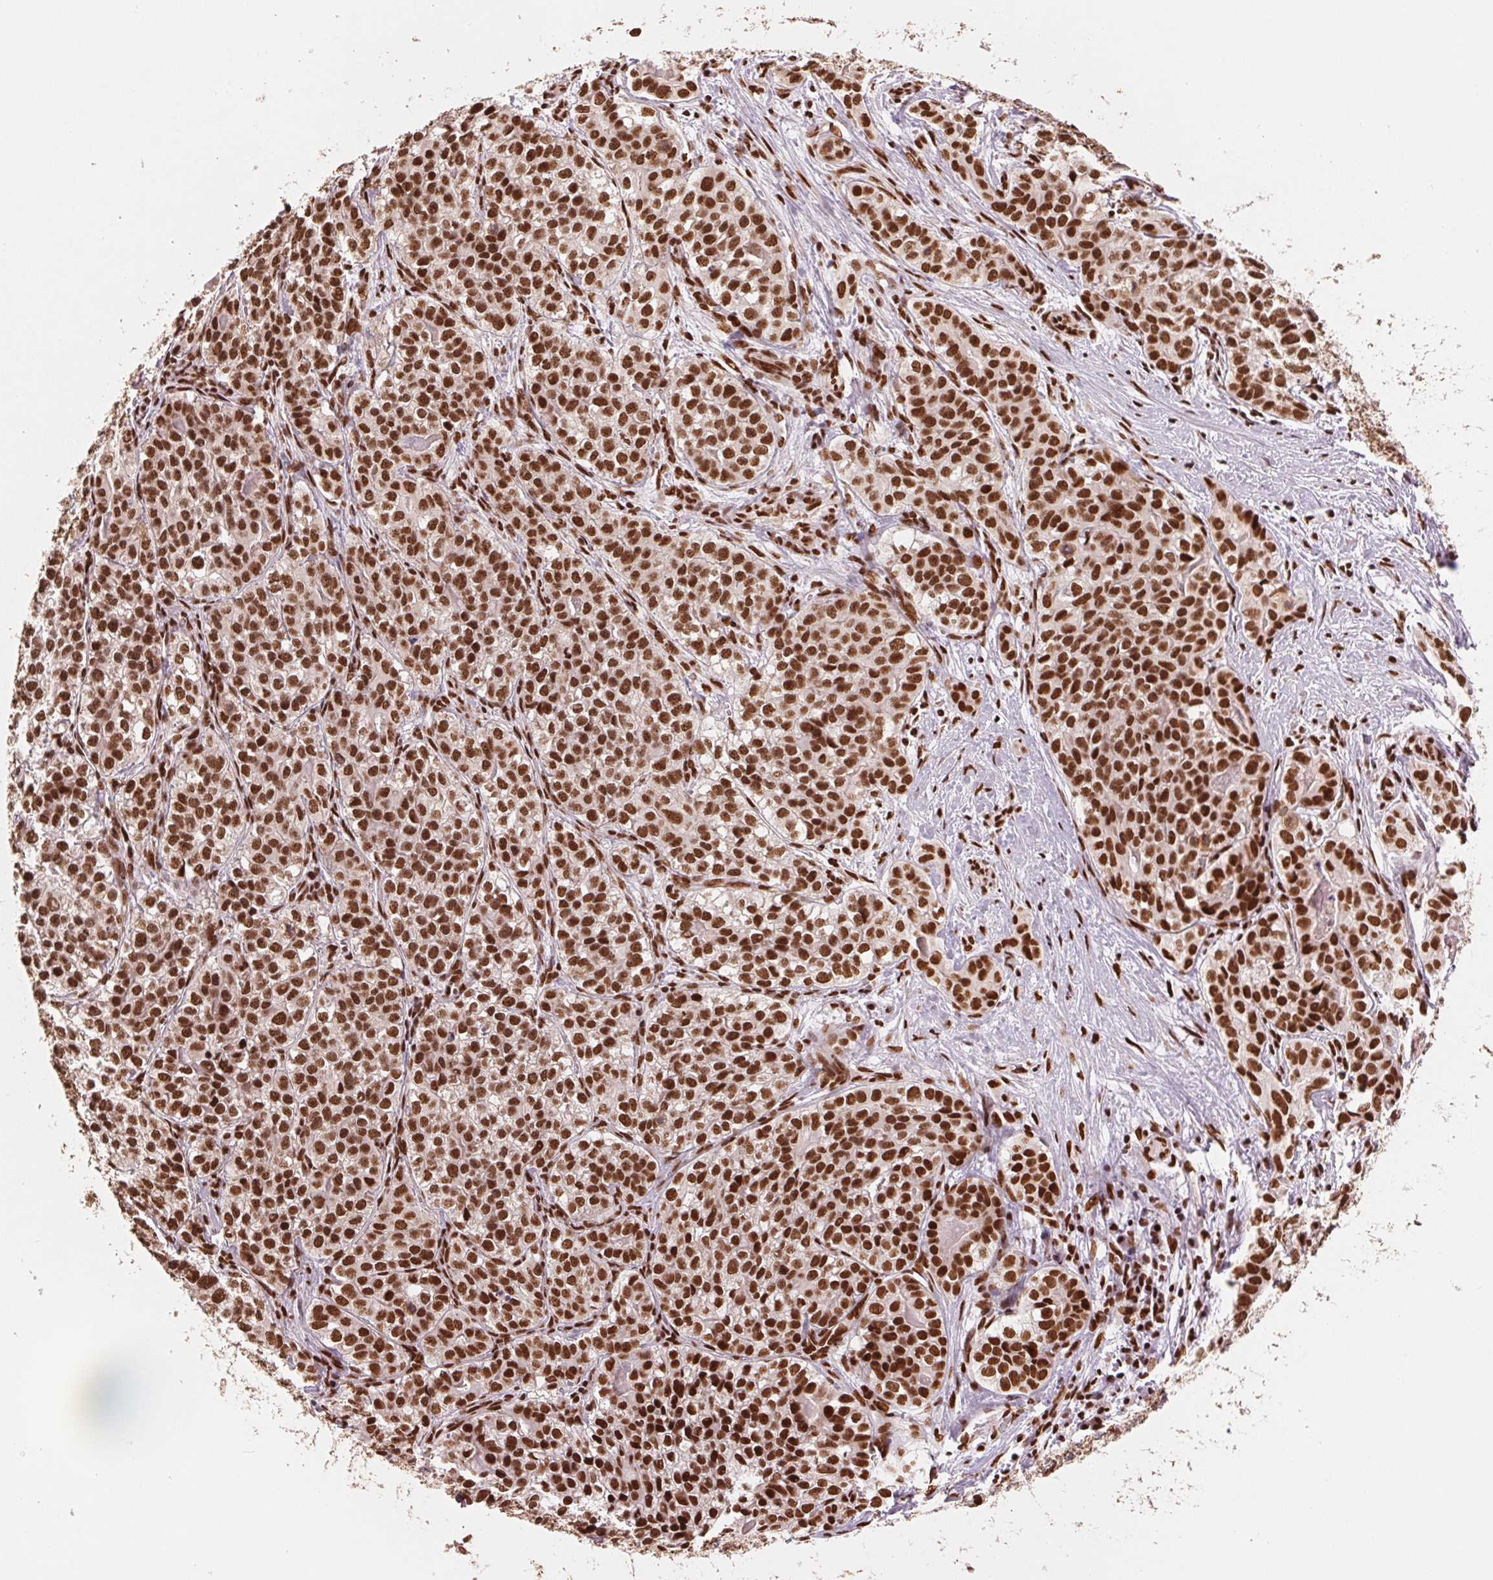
{"staining": {"intensity": "strong", "quantity": ">75%", "location": "nuclear"}, "tissue": "liver cancer", "cell_type": "Tumor cells", "image_type": "cancer", "snomed": [{"axis": "morphology", "description": "Cholangiocarcinoma"}, {"axis": "topography", "description": "Liver"}], "caption": "Immunohistochemical staining of cholangiocarcinoma (liver) demonstrates high levels of strong nuclear staining in about >75% of tumor cells.", "gene": "TTLL9", "patient": {"sex": "male", "age": 56}}